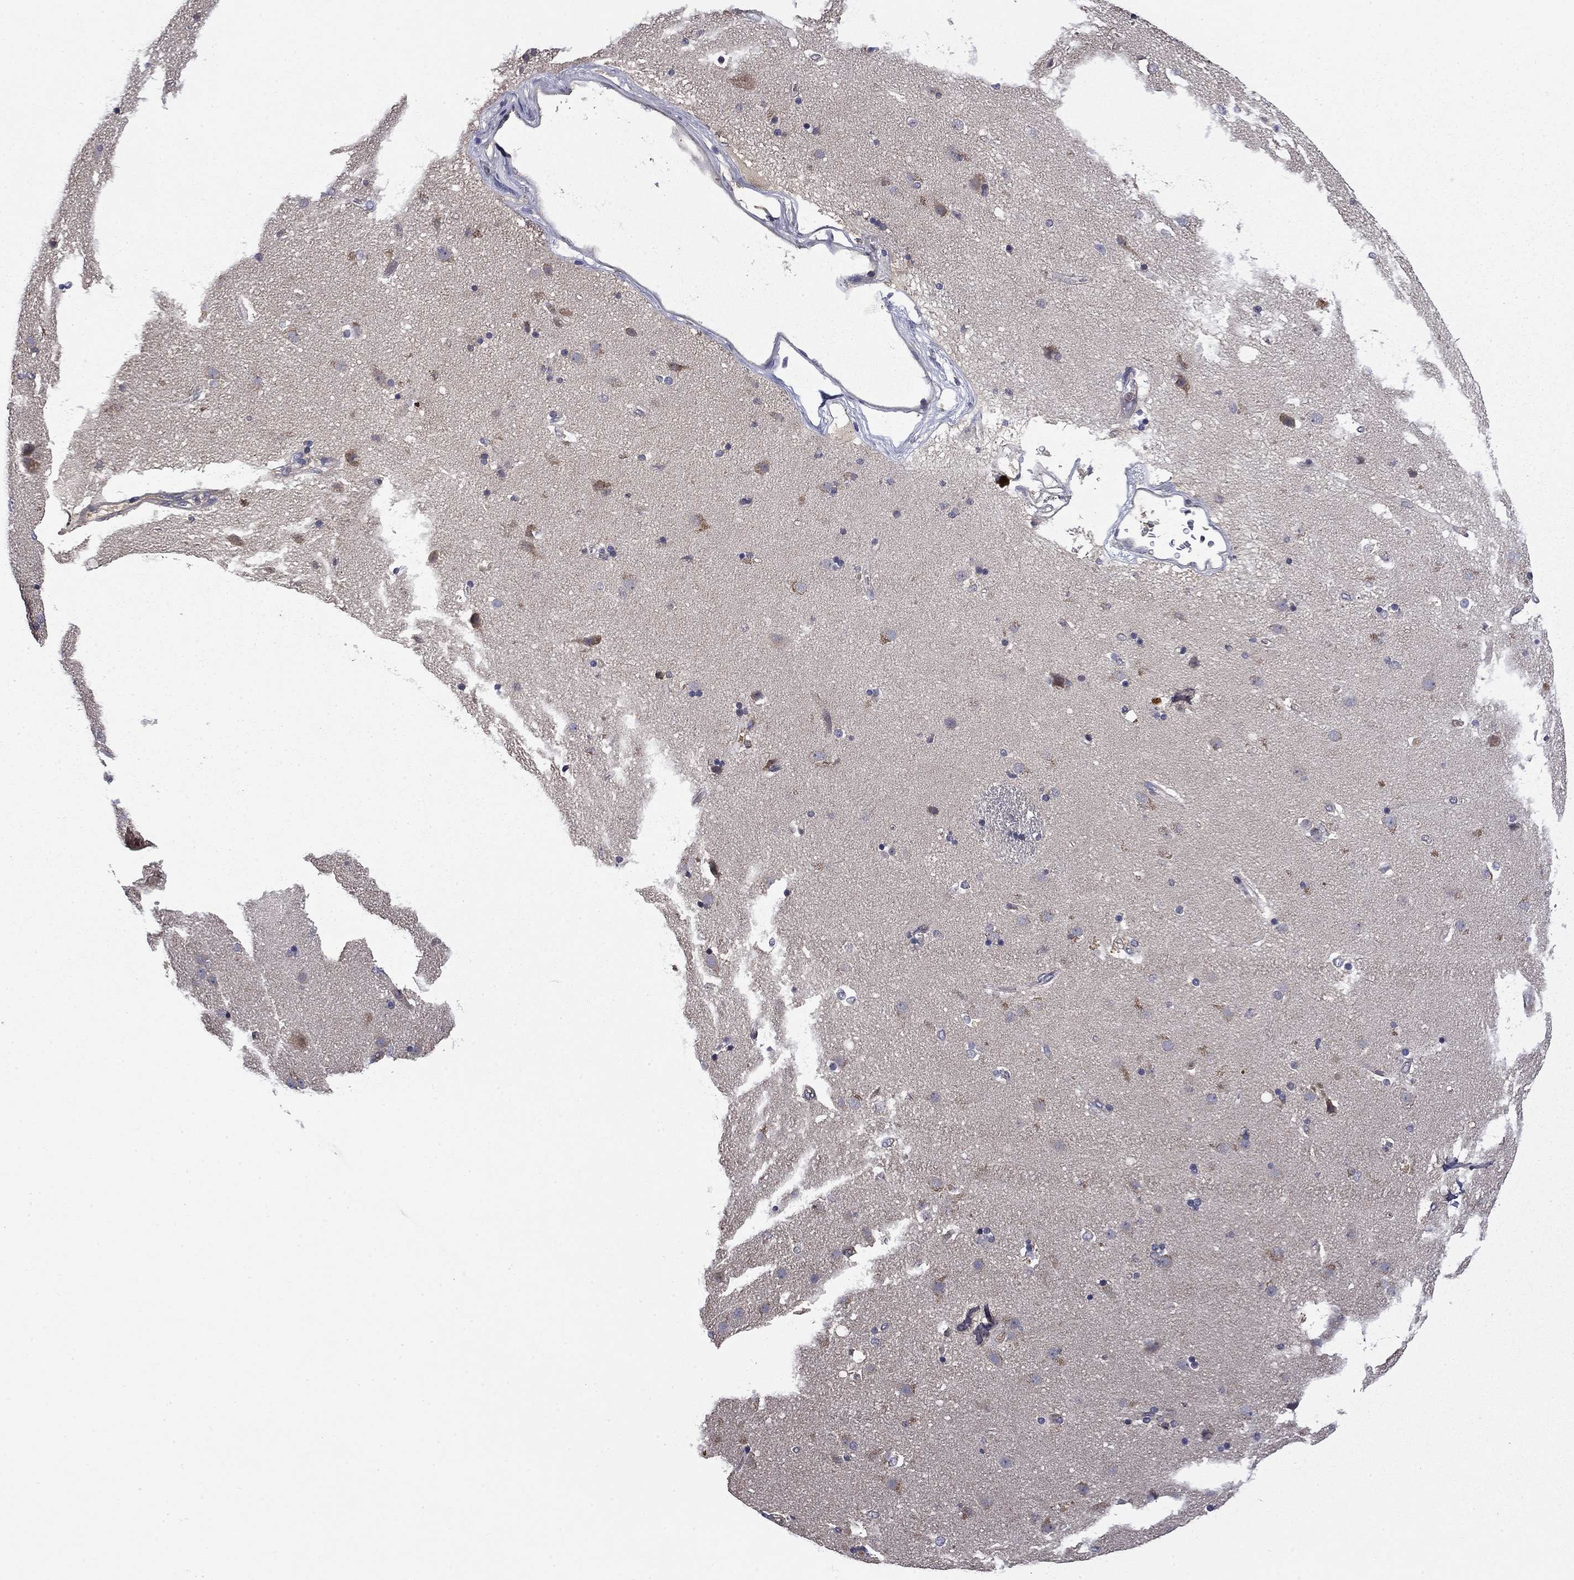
{"staining": {"intensity": "negative", "quantity": "none", "location": "none"}, "tissue": "caudate", "cell_type": "Glial cells", "image_type": "normal", "snomed": [{"axis": "morphology", "description": "Normal tissue, NOS"}, {"axis": "topography", "description": "Lateral ventricle wall"}], "caption": "Glial cells show no significant expression in benign caudate.", "gene": "CEACAM7", "patient": {"sex": "female", "age": 71}}